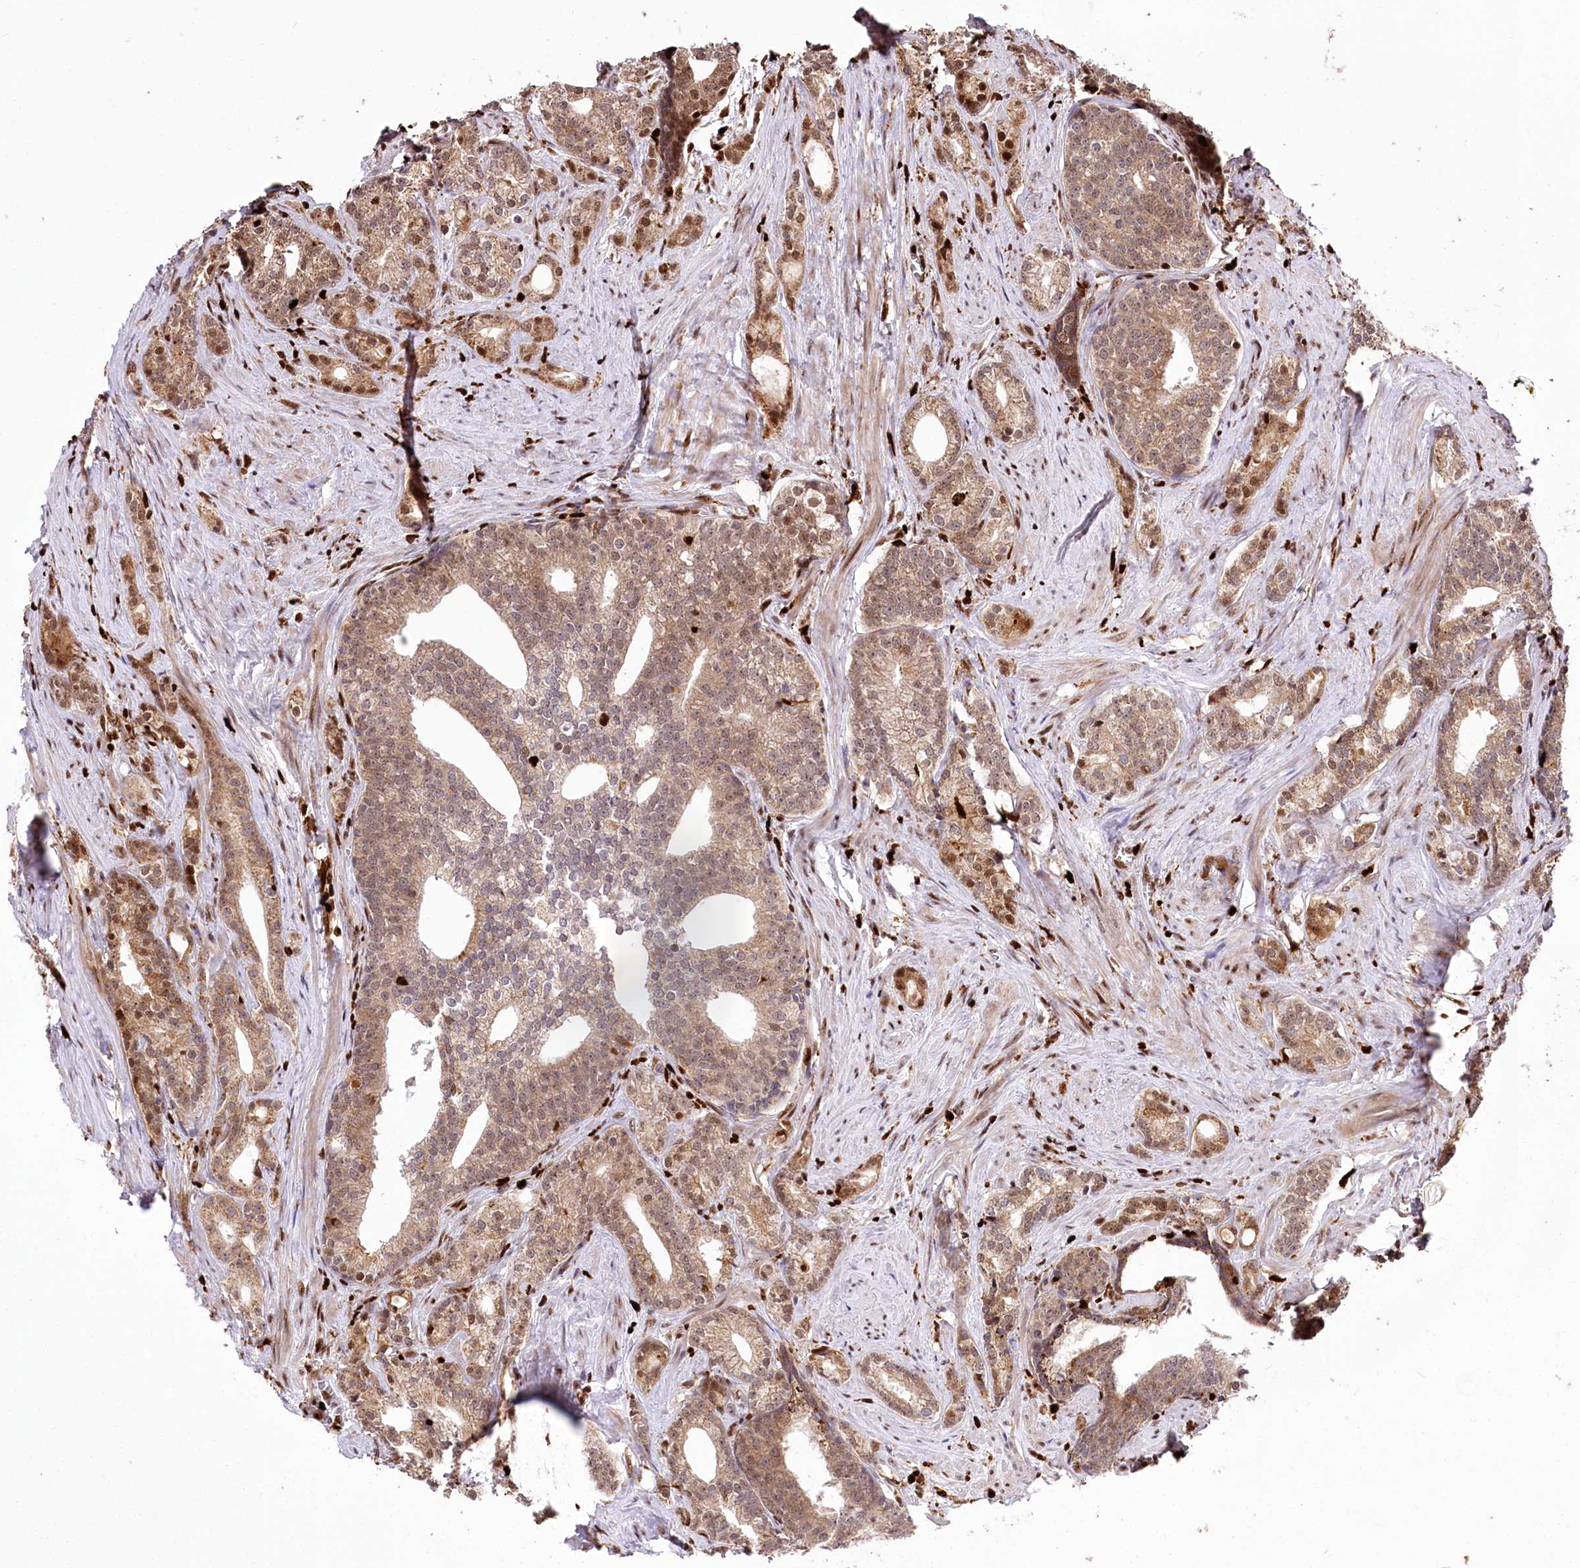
{"staining": {"intensity": "weak", "quantity": ">75%", "location": "cytoplasmic/membranous,nuclear"}, "tissue": "prostate cancer", "cell_type": "Tumor cells", "image_type": "cancer", "snomed": [{"axis": "morphology", "description": "Adenocarcinoma, Low grade"}, {"axis": "topography", "description": "Prostate"}], "caption": "Tumor cells reveal weak cytoplasmic/membranous and nuclear positivity in about >75% of cells in prostate cancer. The staining was performed using DAB (3,3'-diaminobenzidine), with brown indicating positive protein expression. Nuclei are stained blue with hematoxylin.", "gene": "FIGN", "patient": {"sex": "male", "age": 71}}